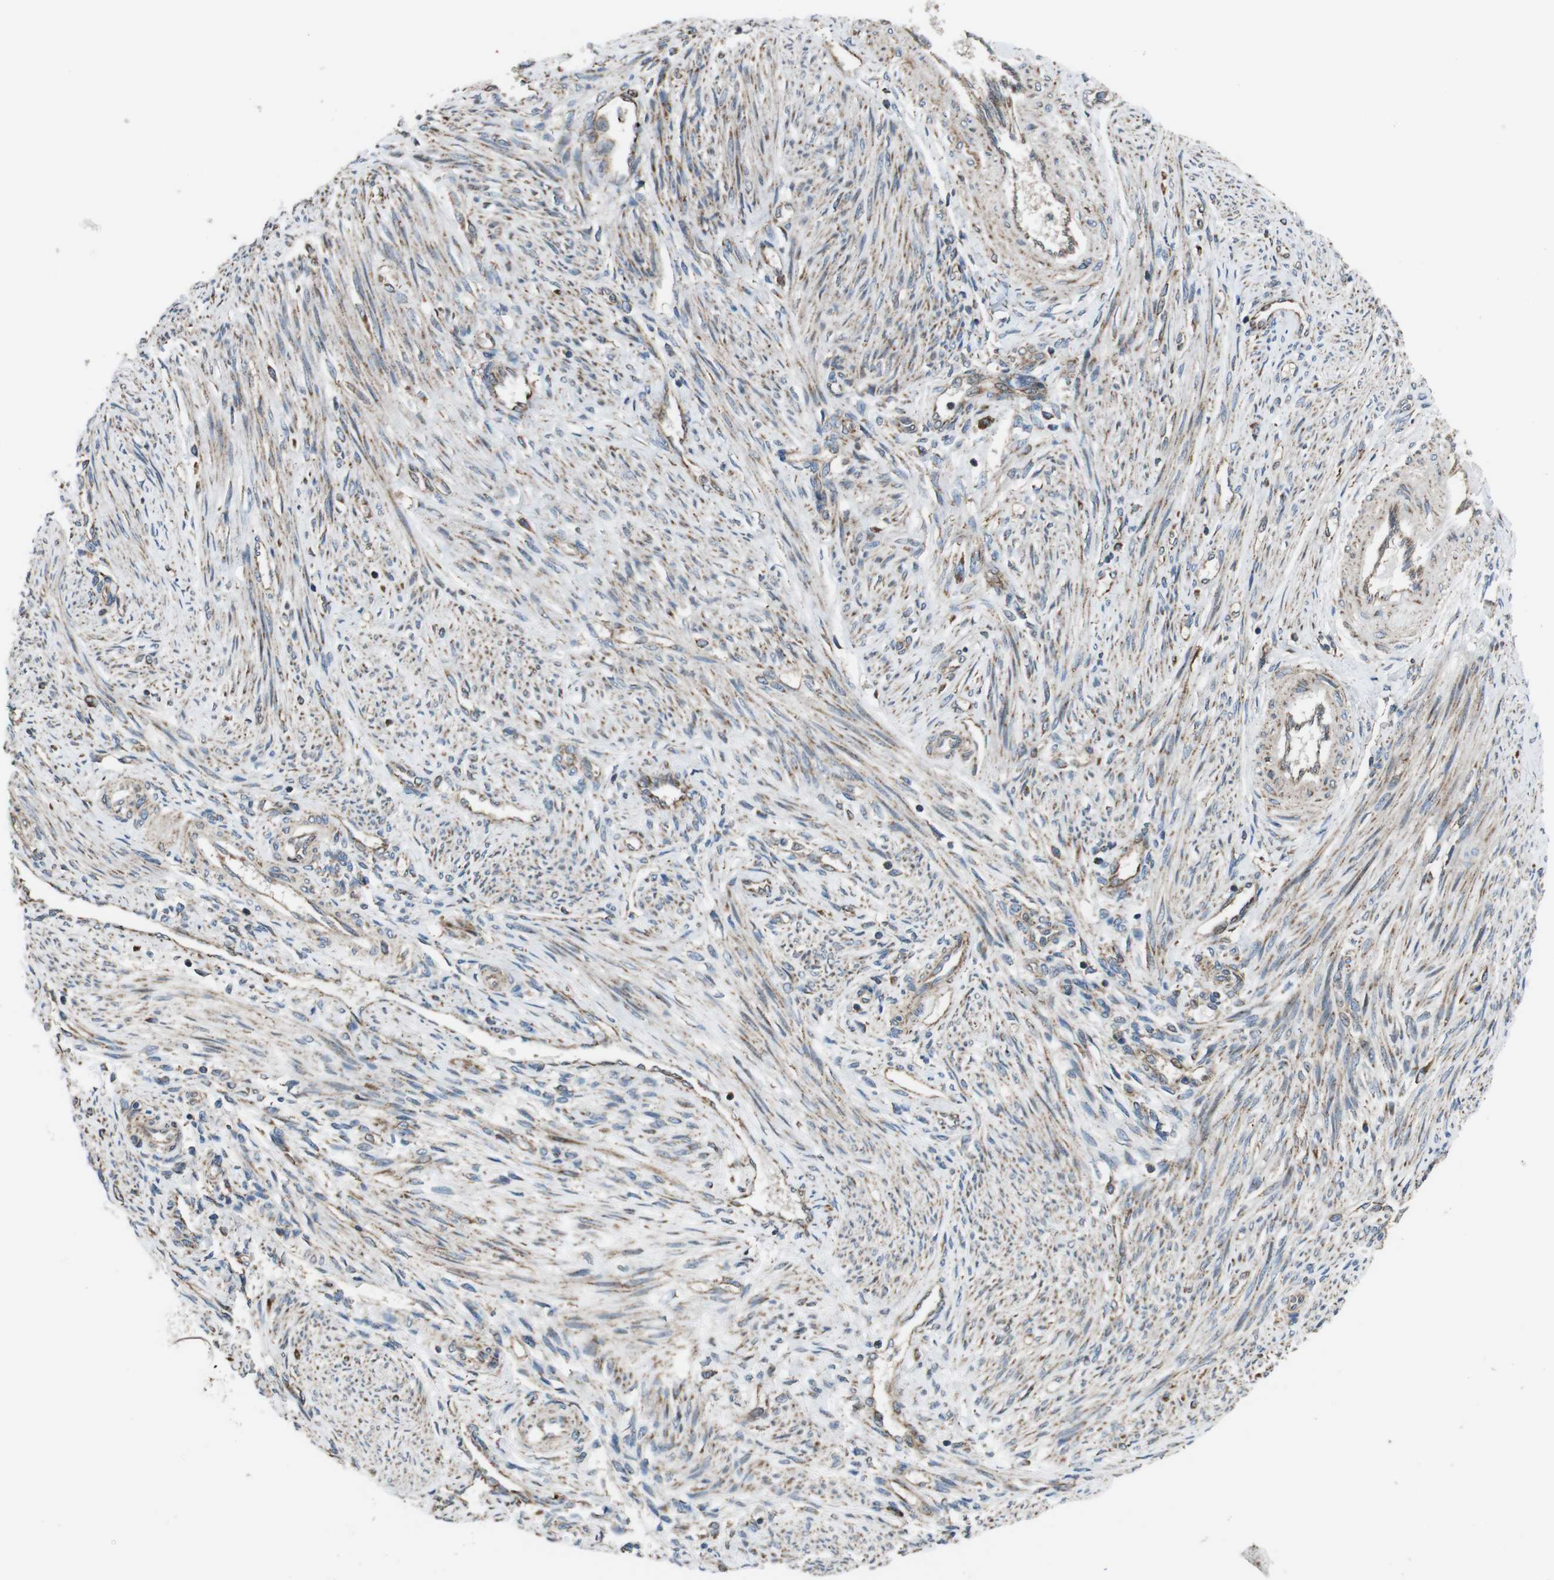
{"staining": {"intensity": "moderate", "quantity": "25%-75%", "location": "cytoplasmic/membranous"}, "tissue": "endometrium", "cell_type": "Cells in endometrial stroma", "image_type": "normal", "snomed": [{"axis": "morphology", "description": "Normal tissue, NOS"}, {"axis": "topography", "description": "Endometrium"}], "caption": "A high-resolution histopathology image shows immunohistochemistry (IHC) staining of unremarkable endometrium, which demonstrates moderate cytoplasmic/membranous expression in about 25%-75% of cells in endometrial stroma.", "gene": "GIMAP8", "patient": {"sex": "female", "age": 42}}